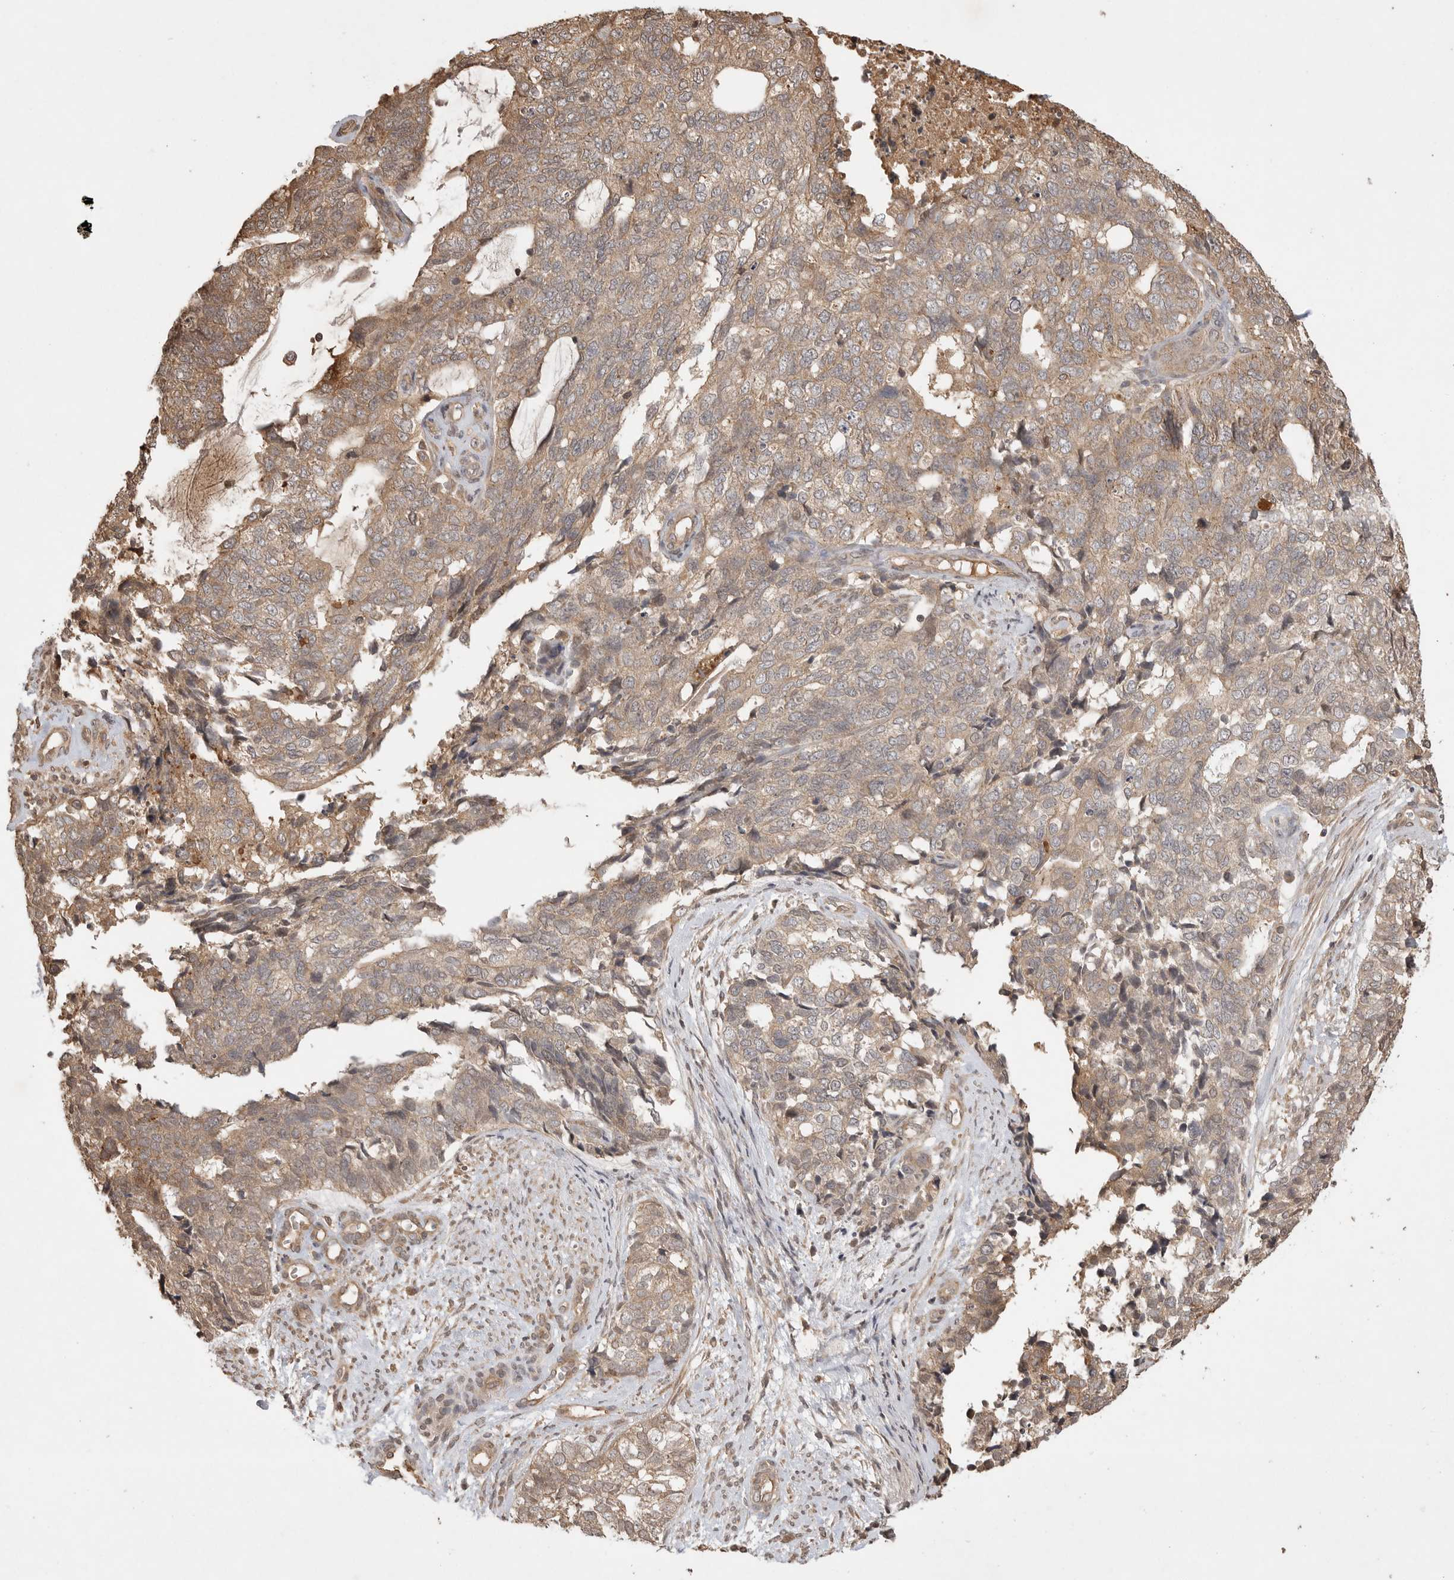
{"staining": {"intensity": "weak", "quantity": ">75%", "location": "cytoplasmic/membranous"}, "tissue": "cervical cancer", "cell_type": "Tumor cells", "image_type": "cancer", "snomed": [{"axis": "morphology", "description": "Squamous cell carcinoma, NOS"}, {"axis": "topography", "description": "Cervix"}], "caption": "There is low levels of weak cytoplasmic/membranous expression in tumor cells of cervical squamous cell carcinoma, as demonstrated by immunohistochemical staining (brown color).", "gene": "PRMT3", "patient": {"sex": "female", "age": 63}}